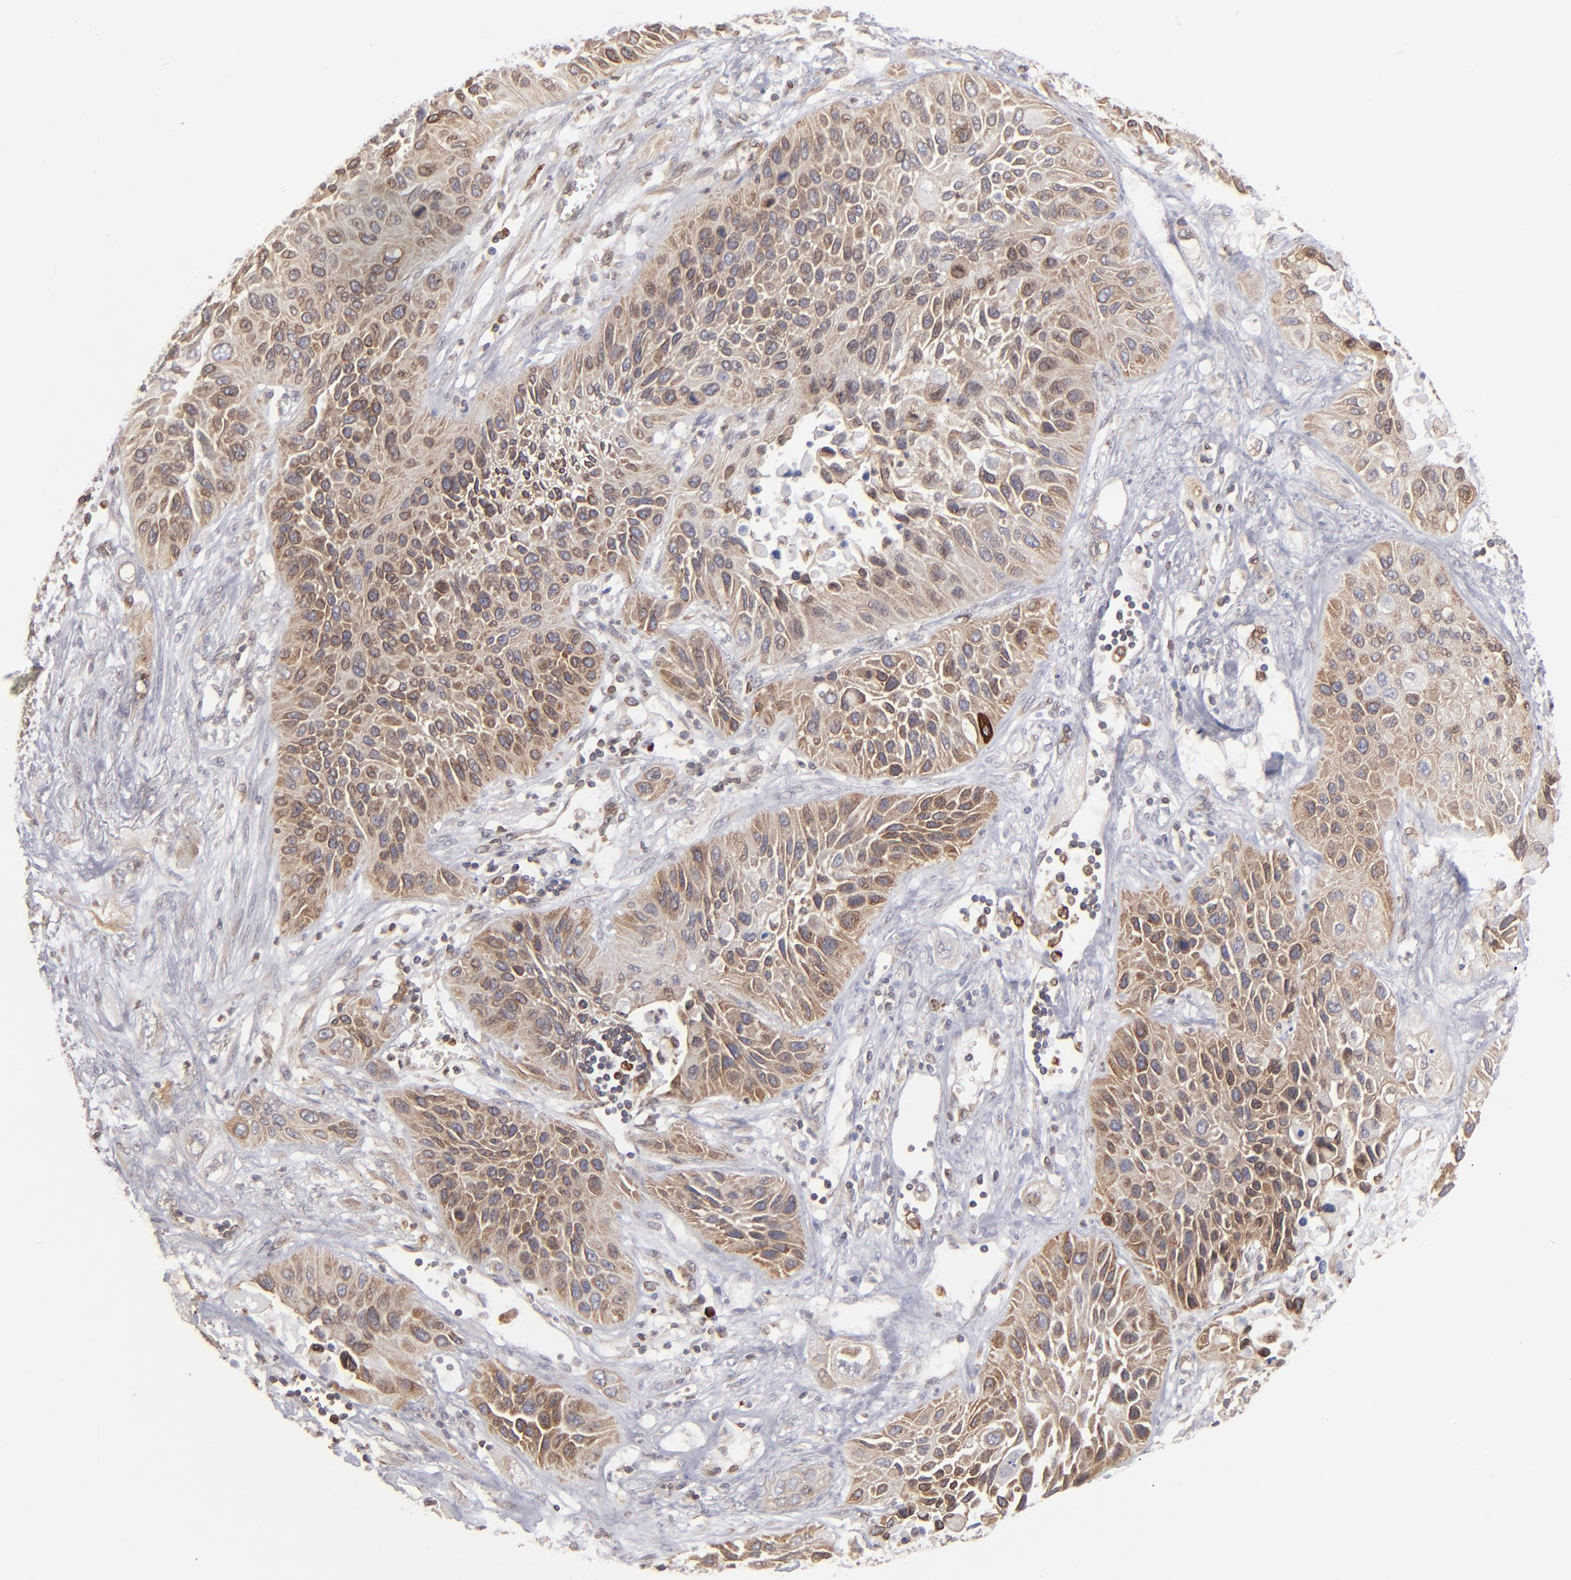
{"staining": {"intensity": "moderate", "quantity": ">75%", "location": "cytoplasmic/membranous"}, "tissue": "lung cancer", "cell_type": "Tumor cells", "image_type": "cancer", "snomed": [{"axis": "morphology", "description": "Squamous cell carcinoma, NOS"}, {"axis": "topography", "description": "Lung"}], "caption": "Tumor cells reveal medium levels of moderate cytoplasmic/membranous positivity in approximately >75% of cells in lung cancer (squamous cell carcinoma).", "gene": "TMX1", "patient": {"sex": "female", "age": 76}}